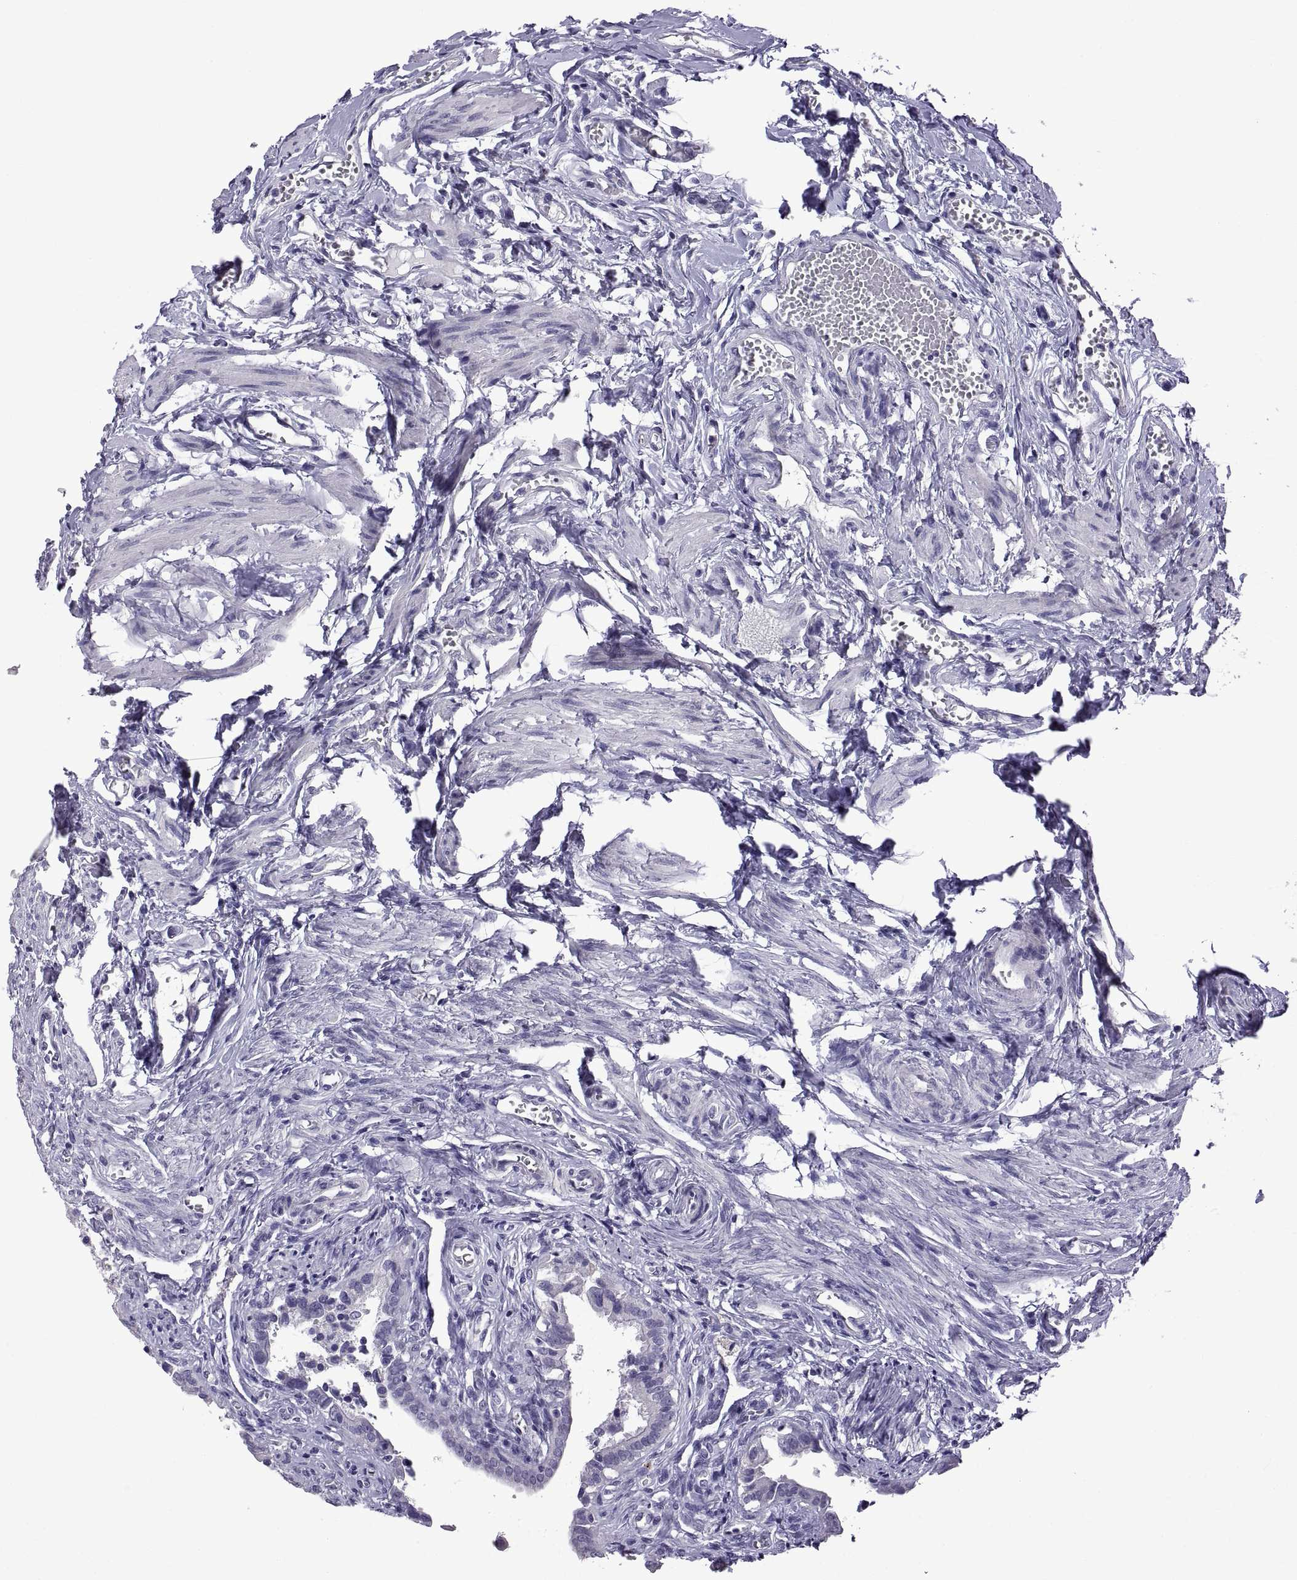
{"staining": {"intensity": "negative", "quantity": "none", "location": "none"}, "tissue": "fallopian tube", "cell_type": "Glandular cells", "image_type": "normal", "snomed": [{"axis": "morphology", "description": "Normal tissue, NOS"}, {"axis": "morphology", "description": "Carcinoma, endometroid"}, {"axis": "topography", "description": "Fallopian tube"}, {"axis": "topography", "description": "Ovary"}], "caption": "This is an immunohistochemistry (IHC) photomicrograph of benign fallopian tube. There is no staining in glandular cells.", "gene": "SPDYE10", "patient": {"sex": "female", "age": 42}}